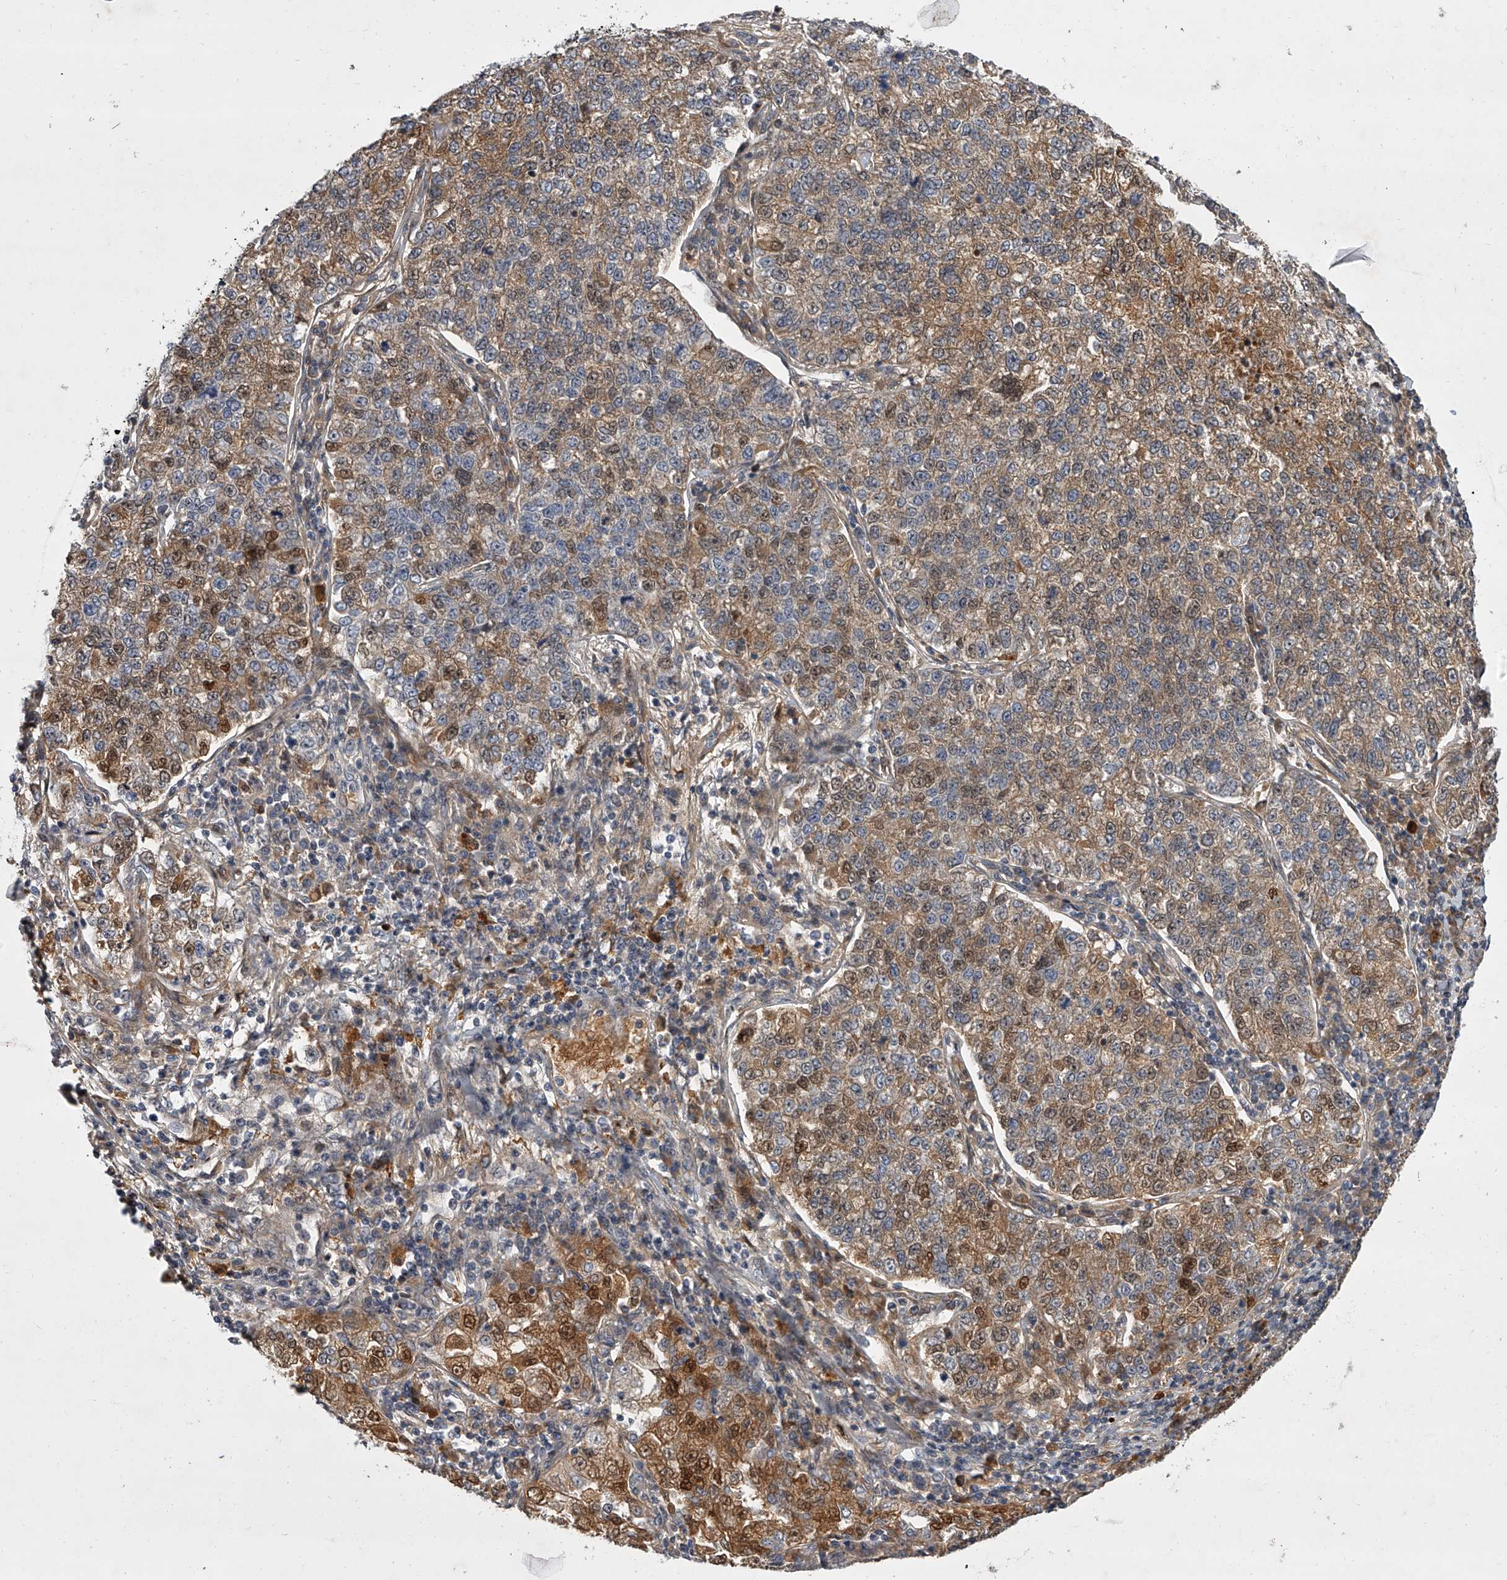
{"staining": {"intensity": "weak", "quantity": "25%-75%", "location": "cytoplasmic/membranous,nuclear"}, "tissue": "lung cancer", "cell_type": "Tumor cells", "image_type": "cancer", "snomed": [{"axis": "morphology", "description": "Adenocarcinoma, NOS"}, {"axis": "topography", "description": "Lung"}], "caption": "Human lung cancer stained with a protein marker reveals weak staining in tumor cells.", "gene": "HEATR6", "patient": {"sex": "male", "age": 49}}